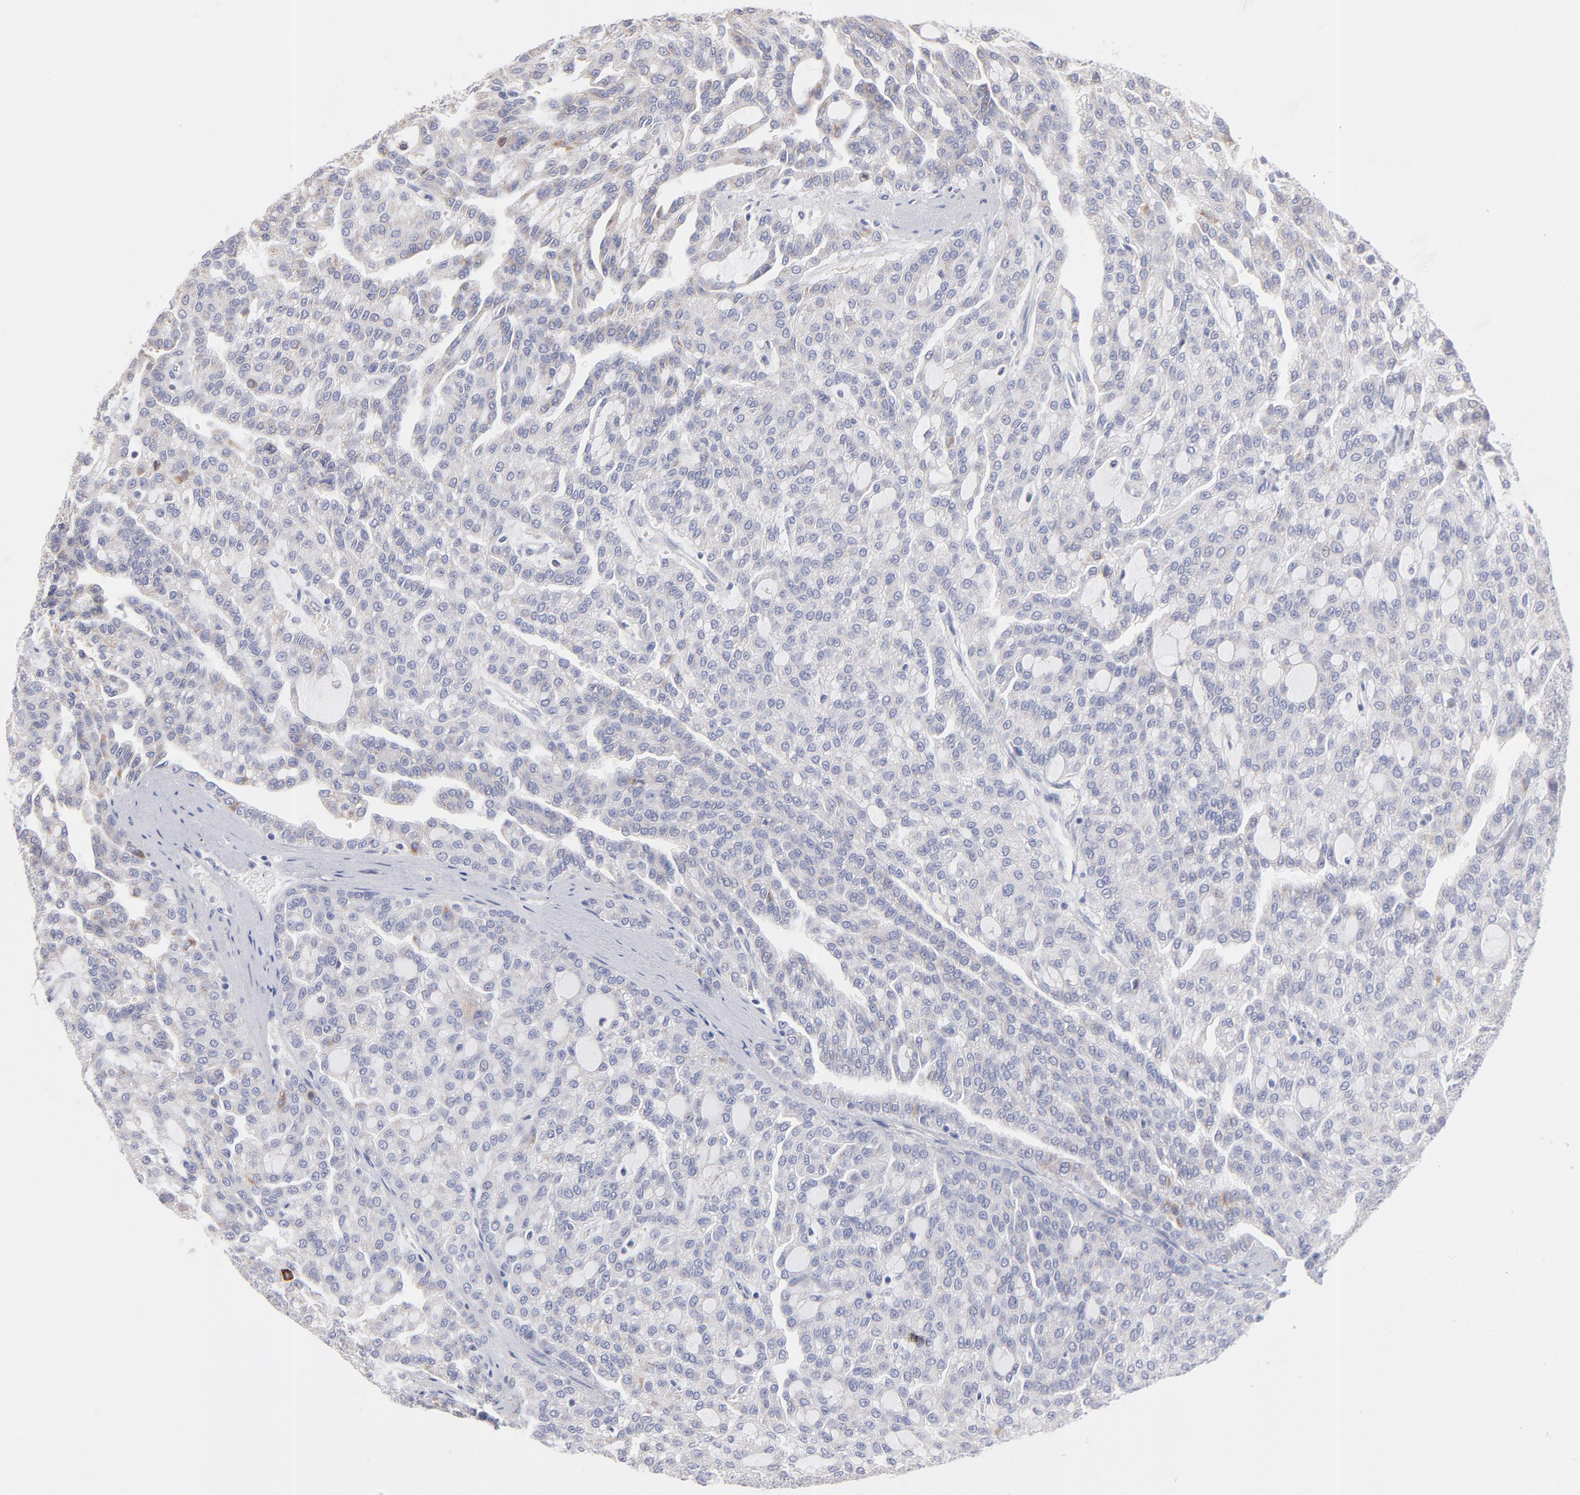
{"staining": {"intensity": "weak", "quantity": "25%-75%", "location": "cytoplasmic/membranous"}, "tissue": "renal cancer", "cell_type": "Tumor cells", "image_type": "cancer", "snomed": [{"axis": "morphology", "description": "Adenocarcinoma, NOS"}, {"axis": "topography", "description": "Kidney"}], "caption": "Tumor cells exhibit low levels of weak cytoplasmic/membranous expression in about 25%-75% of cells in human renal cancer (adenocarcinoma).", "gene": "TST", "patient": {"sex": "male", "age": 63}}